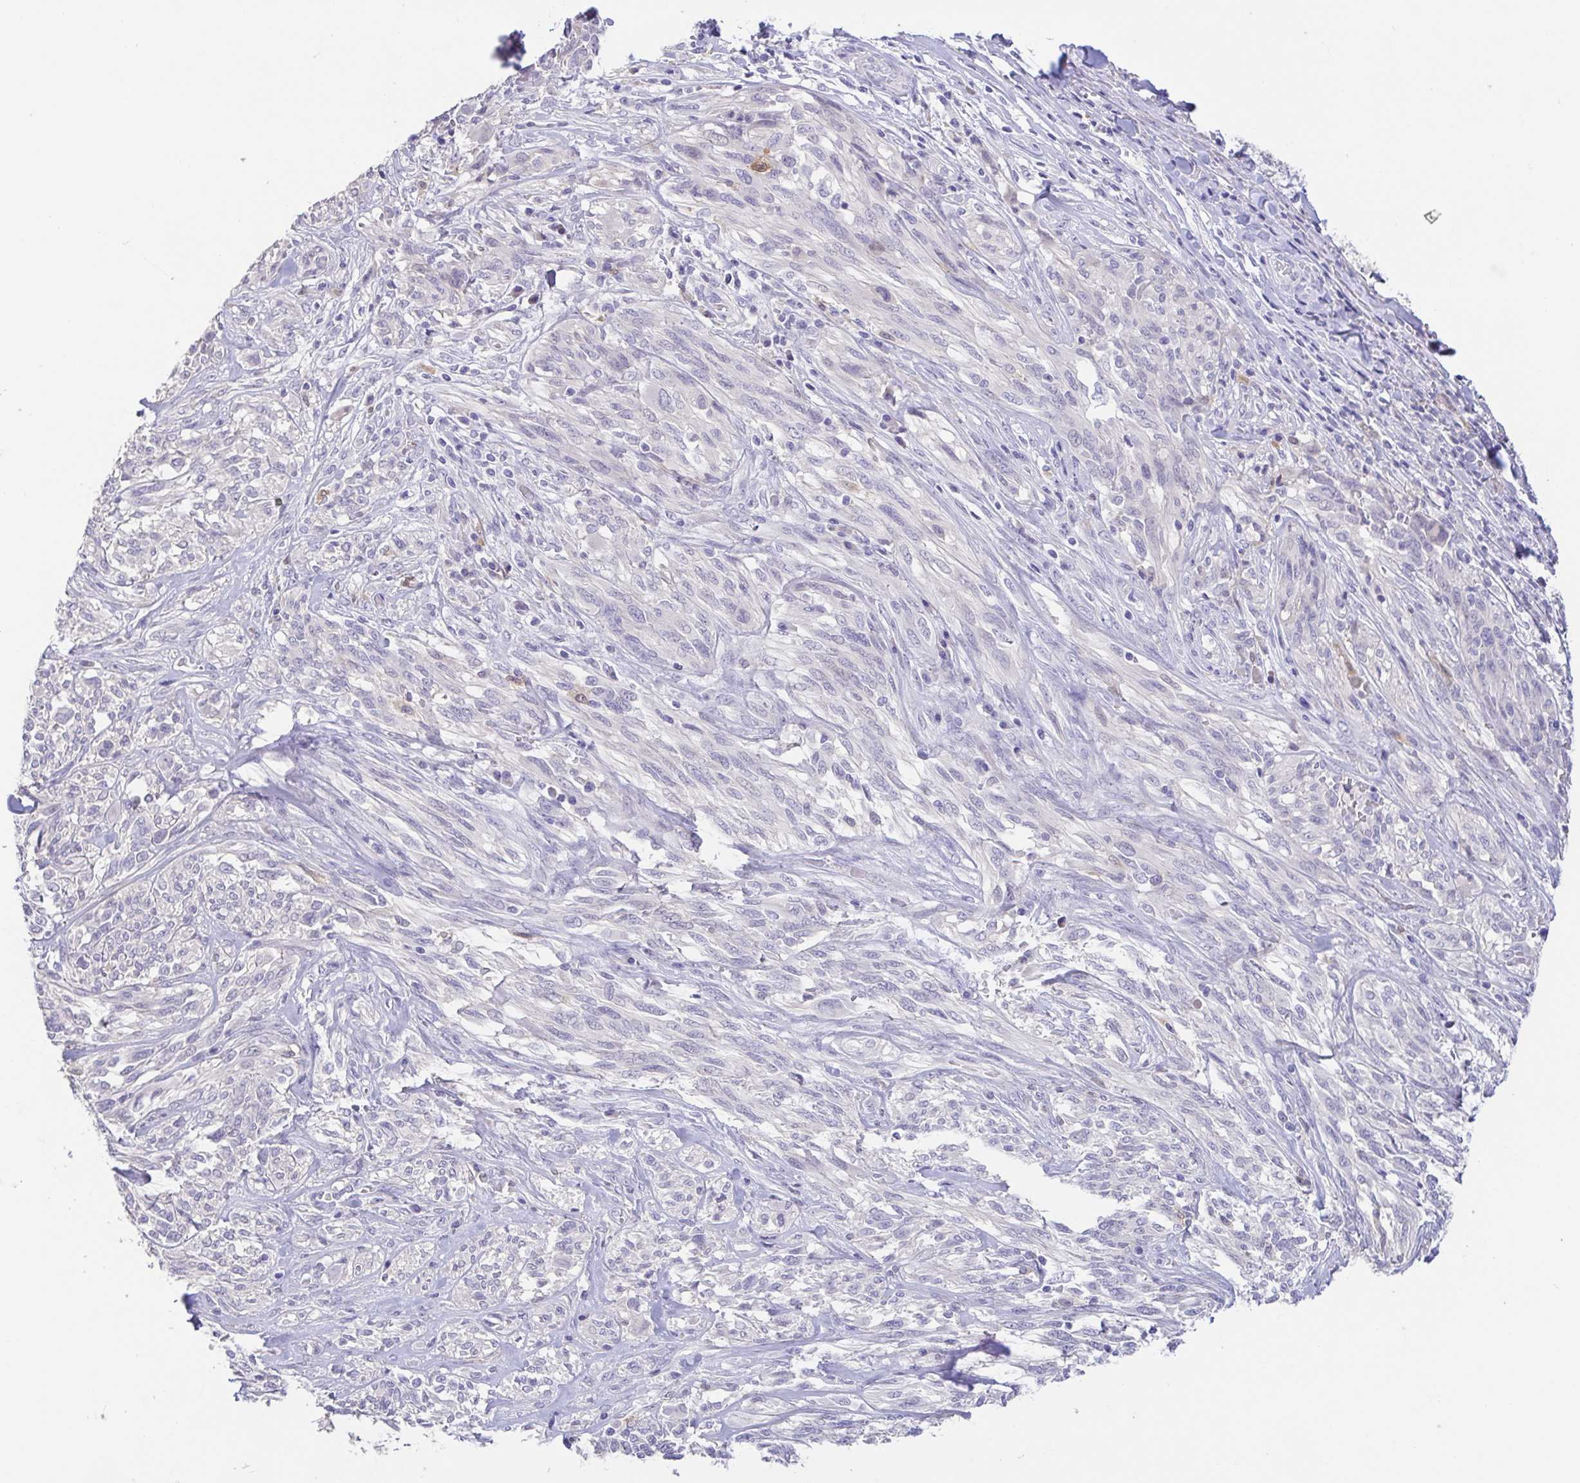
{"staining": {"intensity": "negative", "quantity": "none", "location": "none"}, "tissue": "melanoma", "cell_type": "Tumor cells", "image_type": "cancer", "snomed": [{"axis": "morphology", "description": "Malignant melanoma, NOS"}, {"axis": "topography", "description": "Skin"}], "caption": "IHC of human malignant melanoma shows no staining in tumor cells.", "gene": "FABP3", "patient": {"sex": "female", "age": 91}}